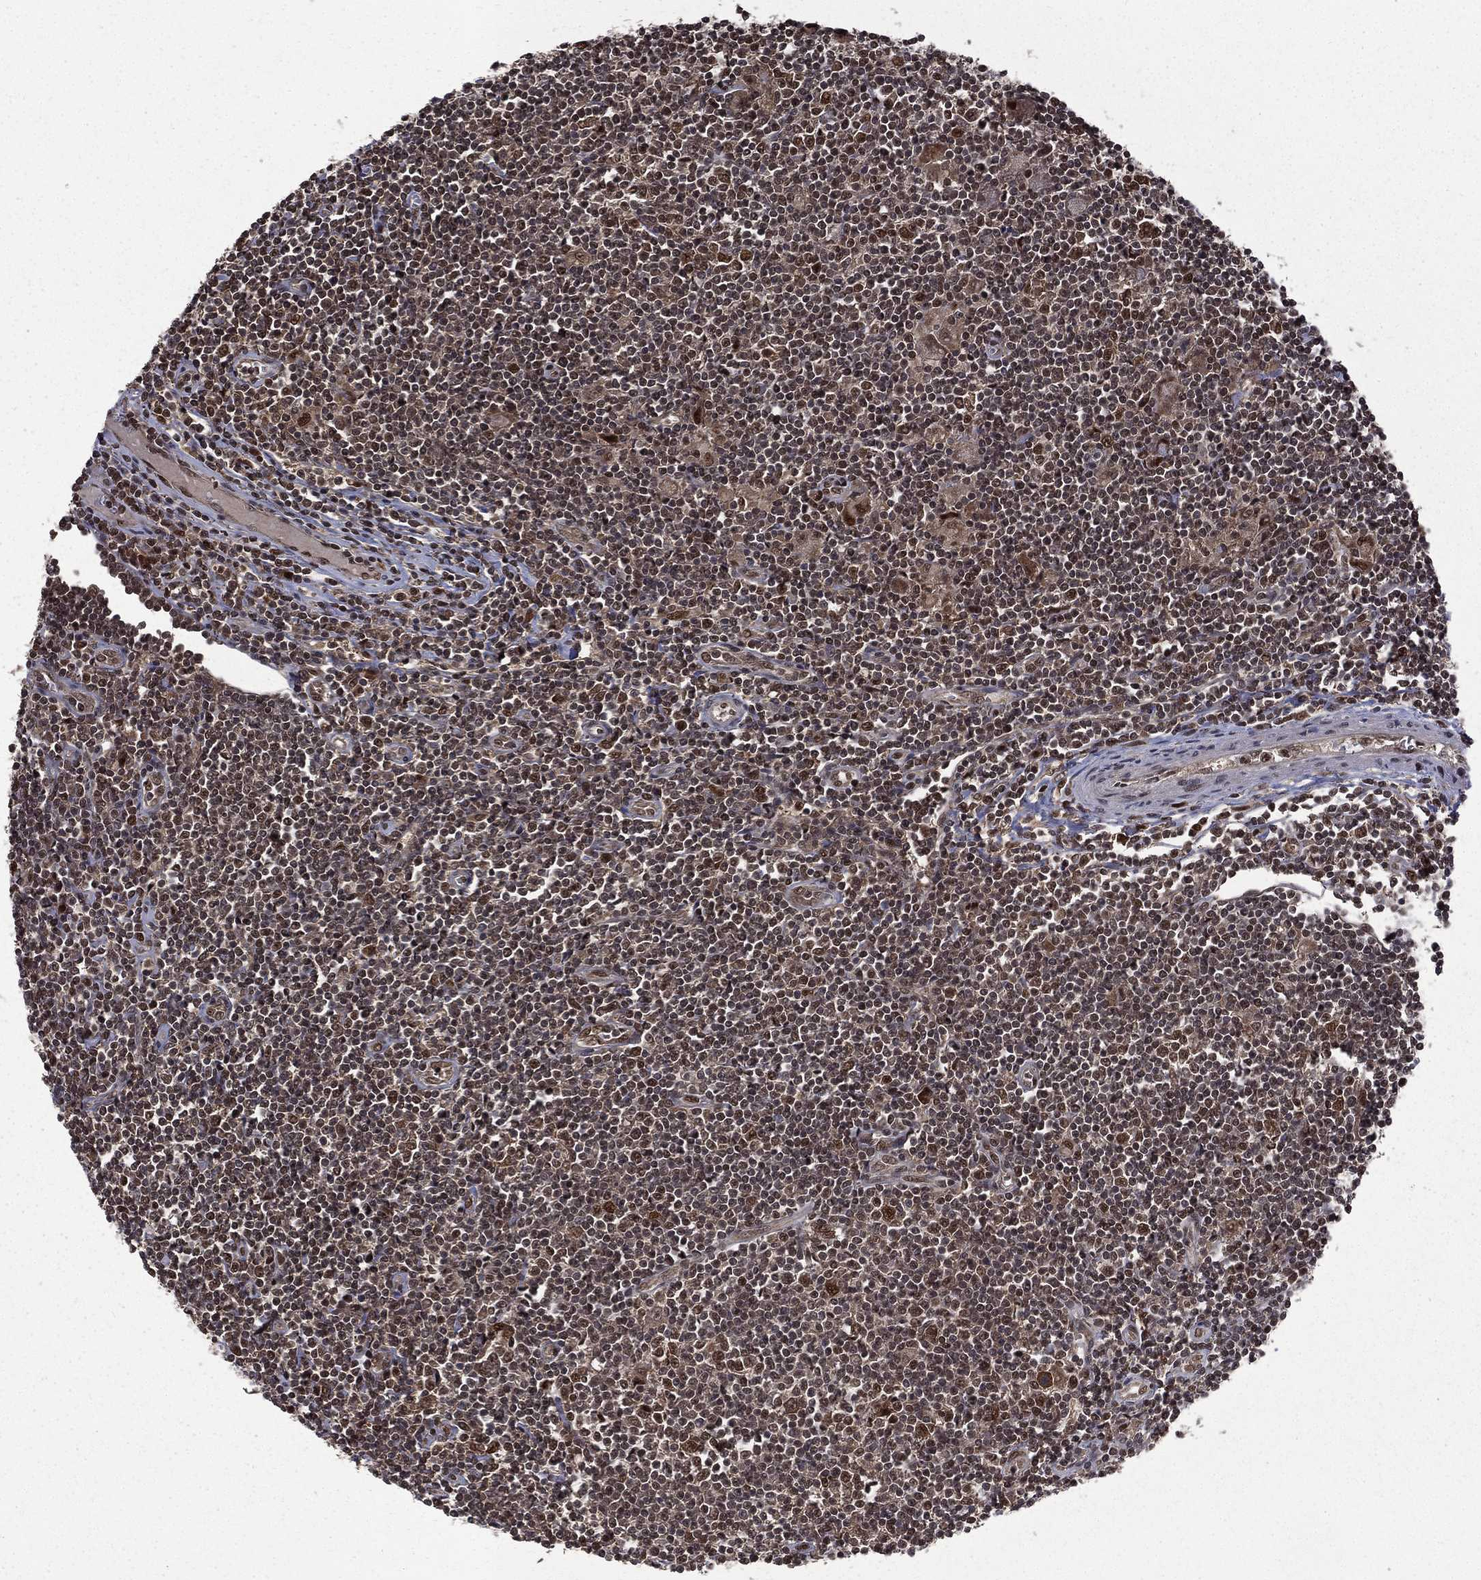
{"staining": {"intensity": "strong", "quantity": ">75%", "location": "nuclear"}, "tissue": "lymphoma", "cell_type": "Tumor cells", "image_type": "cancer", "snomed": [{"axis": "morphology", "description": "Hodgkin's disease, NOS"}, {"axis": "topography", "description": "Lymph node"}], "caption": "A micrograph showing strong nuclear staining in approximately >75% of tumor cells in lymphoma, as visualized by brown immunohistochemical staining.", "gene": "JMJD6", "patient": {"sex": "male", "age": 40}}